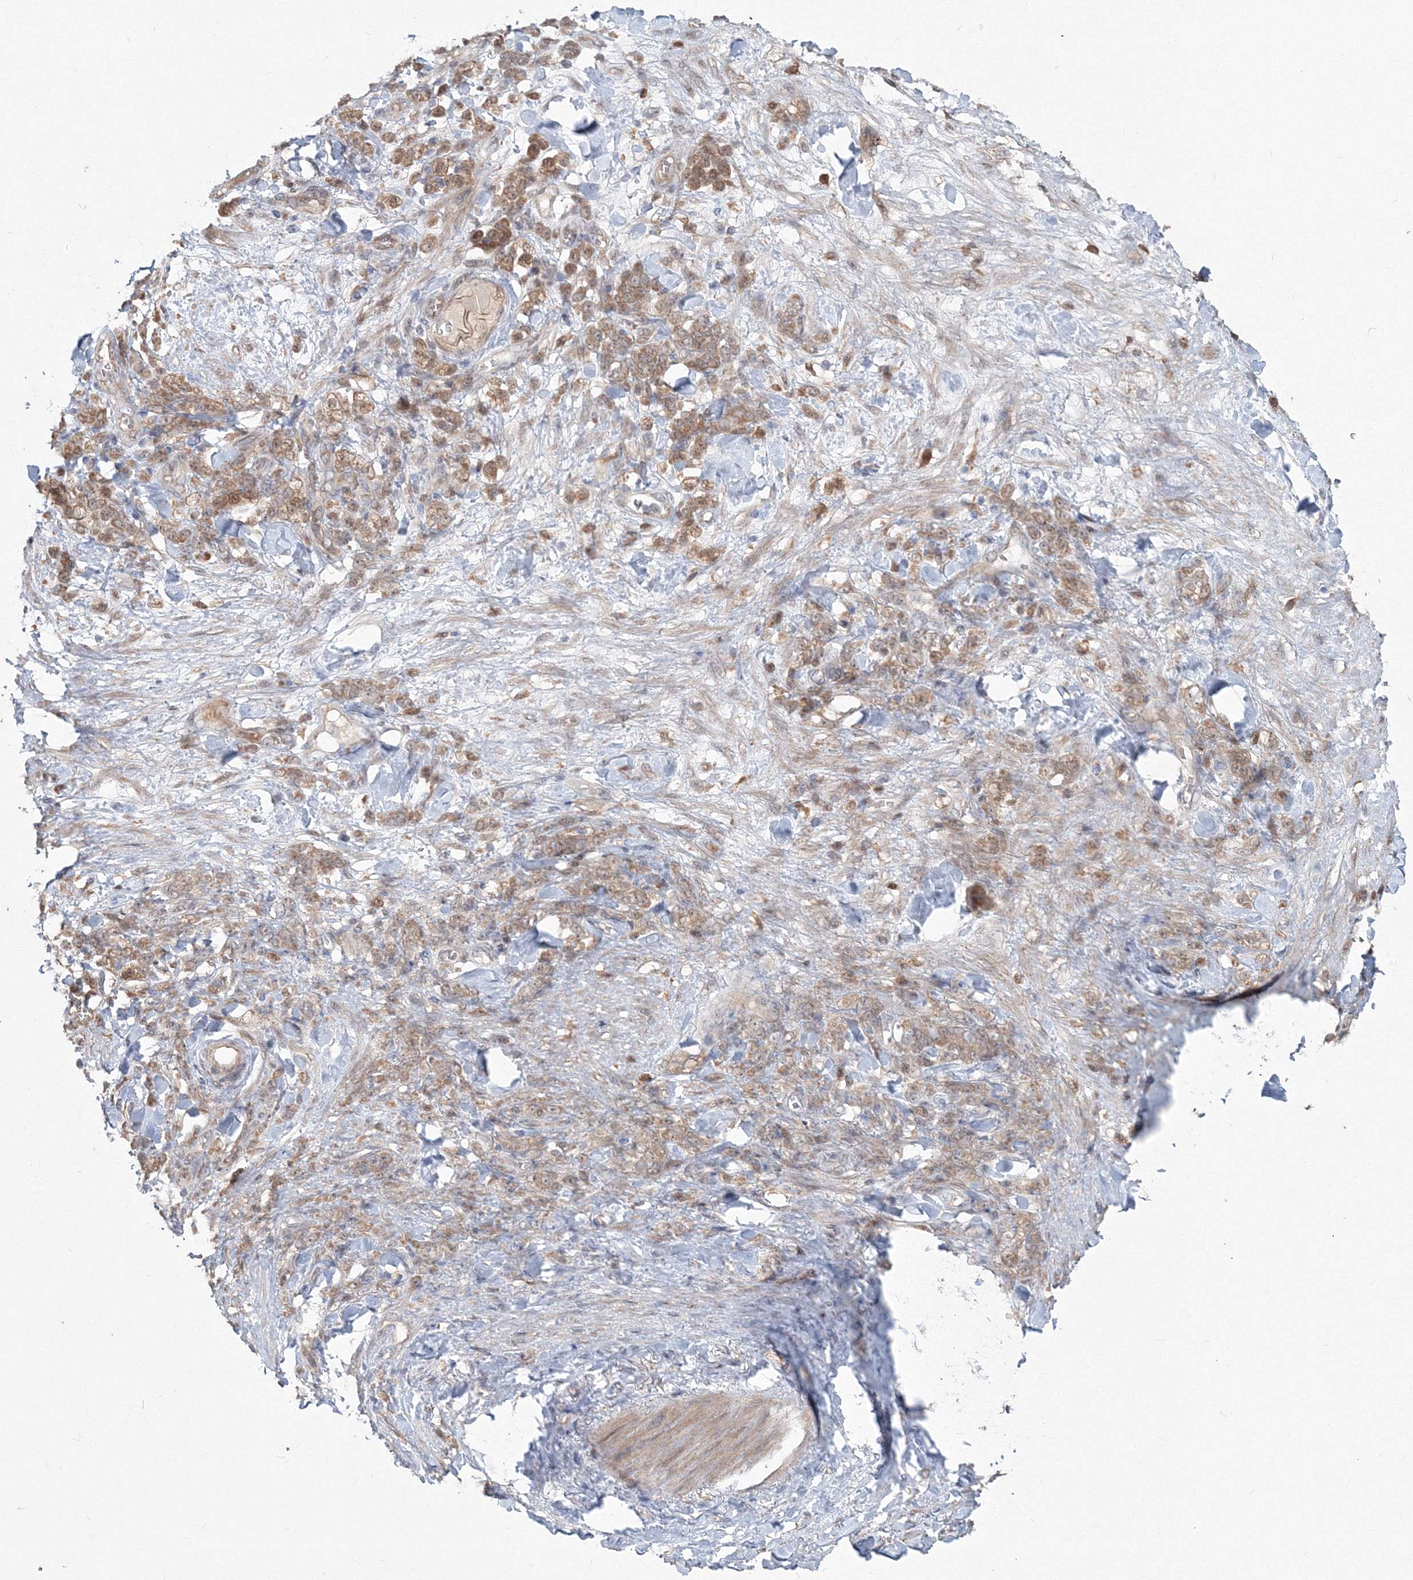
{"staining": {"intensity": "moderate", "quantity": ">75%", "location": "cytoplasmic/membranous"}, "tissue": "stomach cancer", "cell_type": "Tumor cells", "image_type": "cancer", "snomed": [{"axis": "morphology", "description": "Normal tissue, NOS"}, {"axis": "morphology", "description": "Adenocarcinoma, NOS"}, {"axis": "topography", "description": "Stomach"}], "caption": "An image of stomach cancer stained for a protein exhibits moderate cytoplasmic/membranous brown staining in tumor cells.", "gene": "MKRN2", "patient": {"sex": "male", "age": 82}}